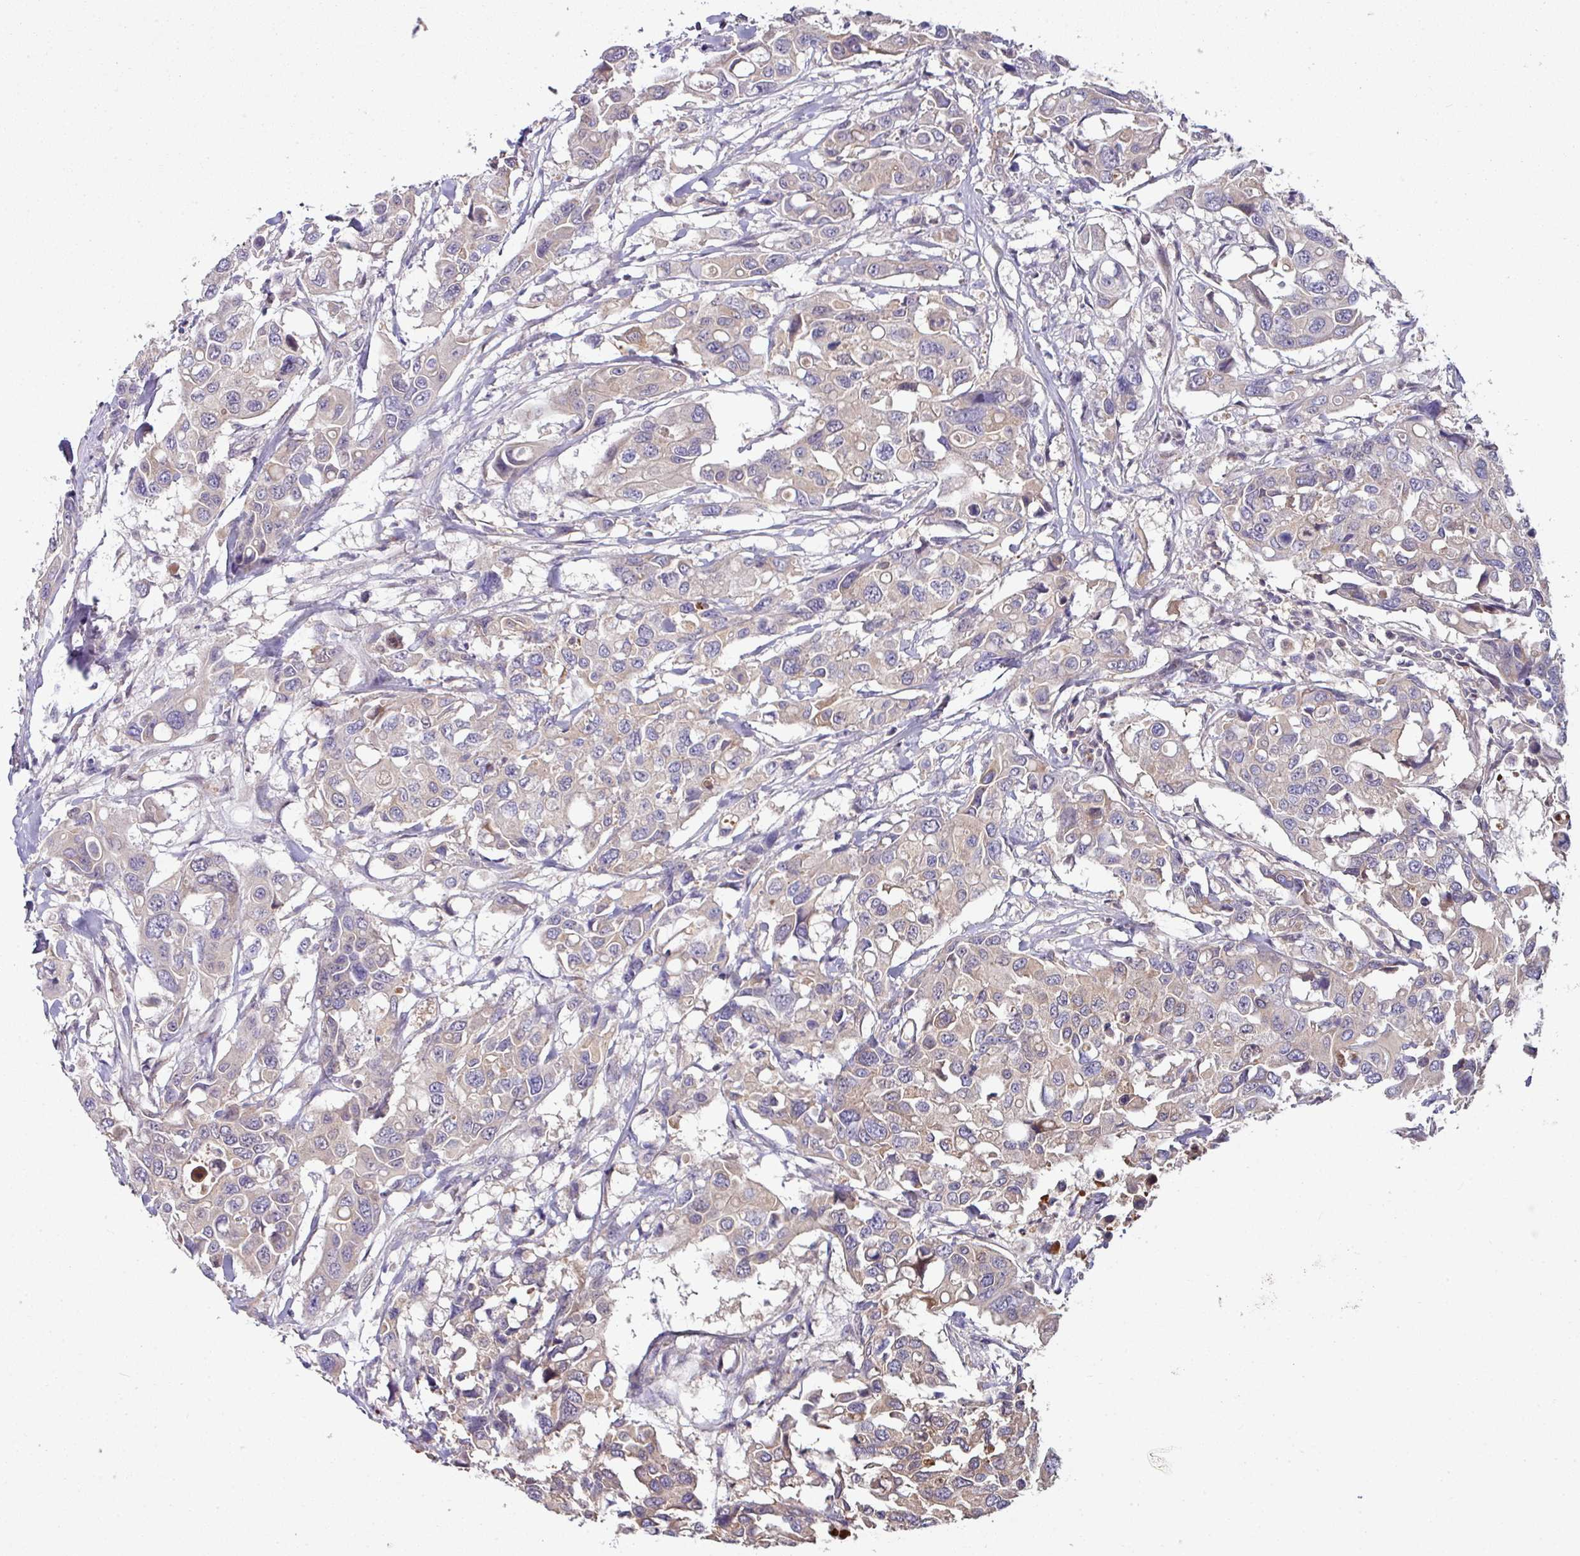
{"staining": {"intensity": "weak", "quantity": "<25%", "location": "cytoplasmic/membranous"}, "tissue": "colorectal cancer", "cell_type": "Tumor cells", "image_type": "cancer", "snomed": [{"axis": "morphology", "description": "Adenocarcinoma, NOS"}, {"axis": "topography", "description": "Colon"}], "caption": "High power microscopy histopathology image of an IHC micrograph of colorectal cancer, revealing no significant expression in tumor cells.", "gene": "SLAMF6", "patient": {"sex": "male", "age": 77}}